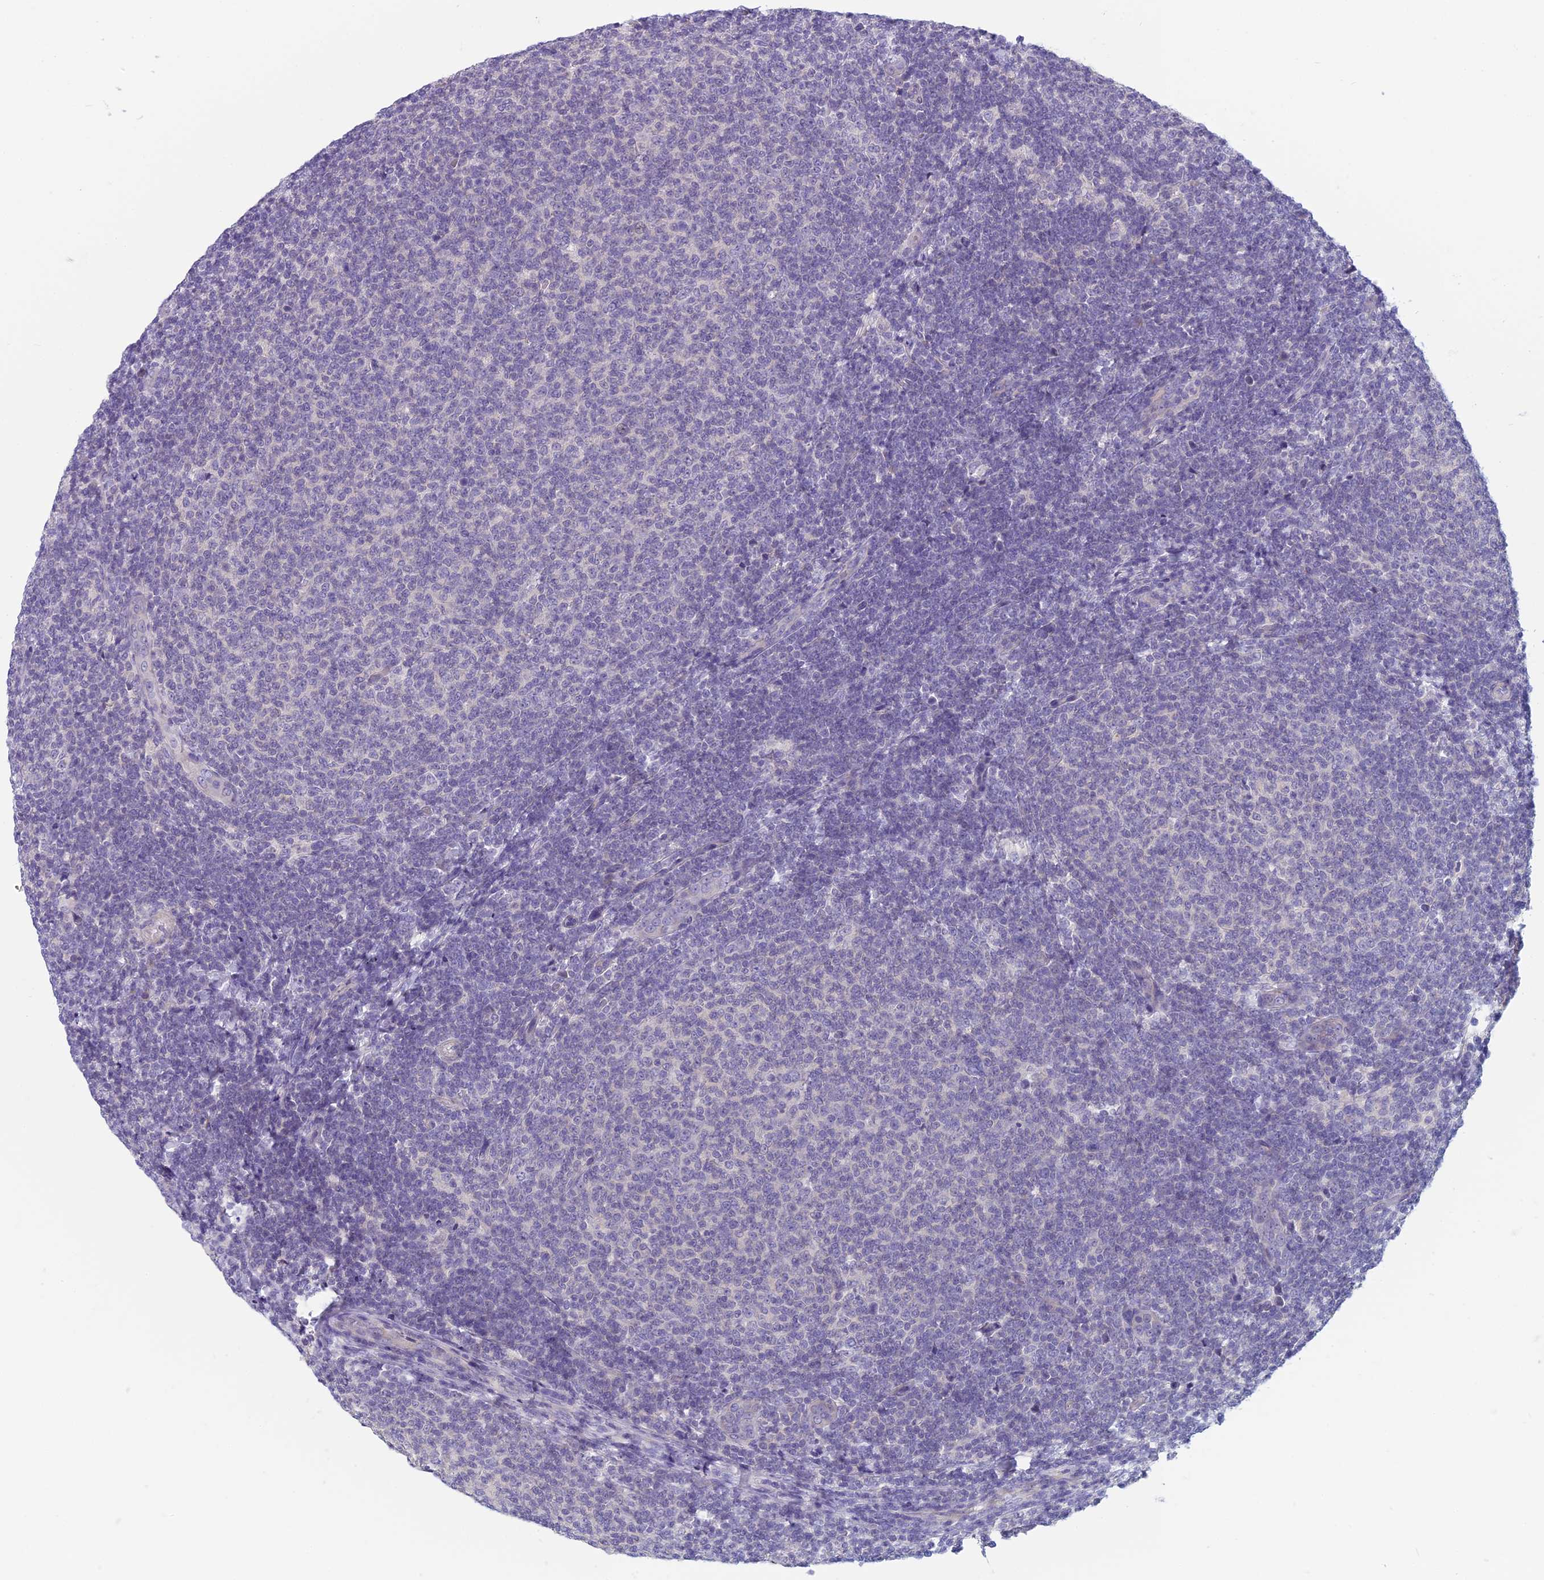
{"staining": {"intensity": "negative", "quantity": "none", "location": "none"}, "tissue": "lymphoma", "cell_type": "Tumor cells", "image_type": "cancer", "snomed": [{"axis": "morphology", "description": "Malignant lymphoma, non-Hodgkin's type, Low grade"}, {"axis": "topography", "description": "Lymph node"}], "caption": "High magnification brightfield microscopy of malignant lymphoma, non-Hodgkin's type (low-grade) stained with DAB (3,3'-diaminobenzidine) (brown) and counterstained with hematoxylin (blue): tumor cells show no significant expression.", "gene": "RBM41", "patient": {"sex": "male", "age": 66}}